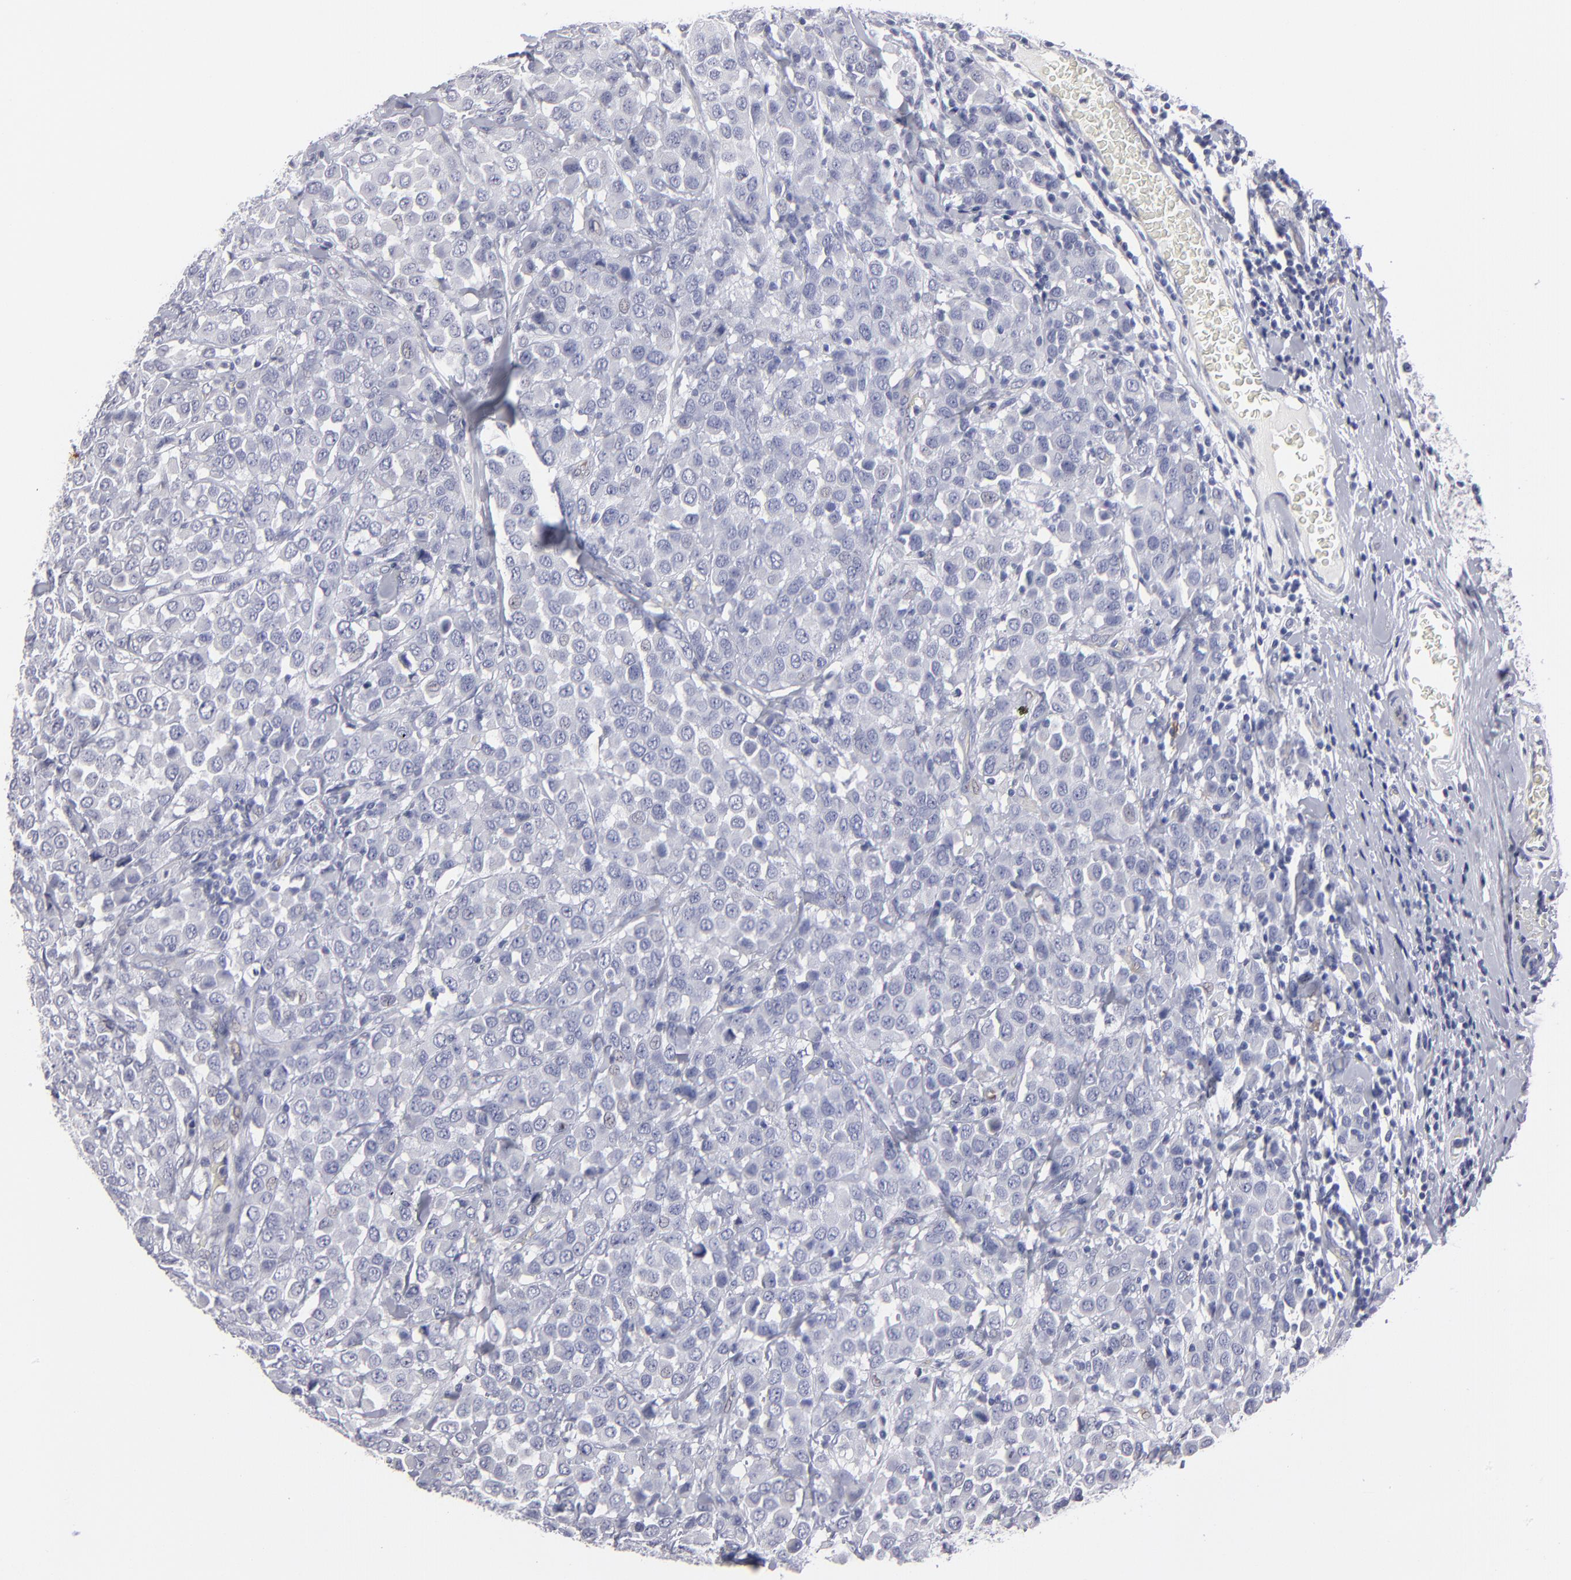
{"staining": {"intensity": "negative", "quantity": "none", "location": "none"}, "tissue": "breast cancer", "cell_type": "Tumor cells", "image_type": "cancer", "snomed": [{"axis": "morphology", "description": "Duct carcinoma"}, {"axis": "topography", "description": "Breast"}], "caption": "A micrograph of breast cancer (intraductal carcinoma) stained for a protein exhibits no brown staining in tumor cells. Nuclei are stained in blue.", "gene": "CADM3", "patient": {"sex": "female", "age": 61}}